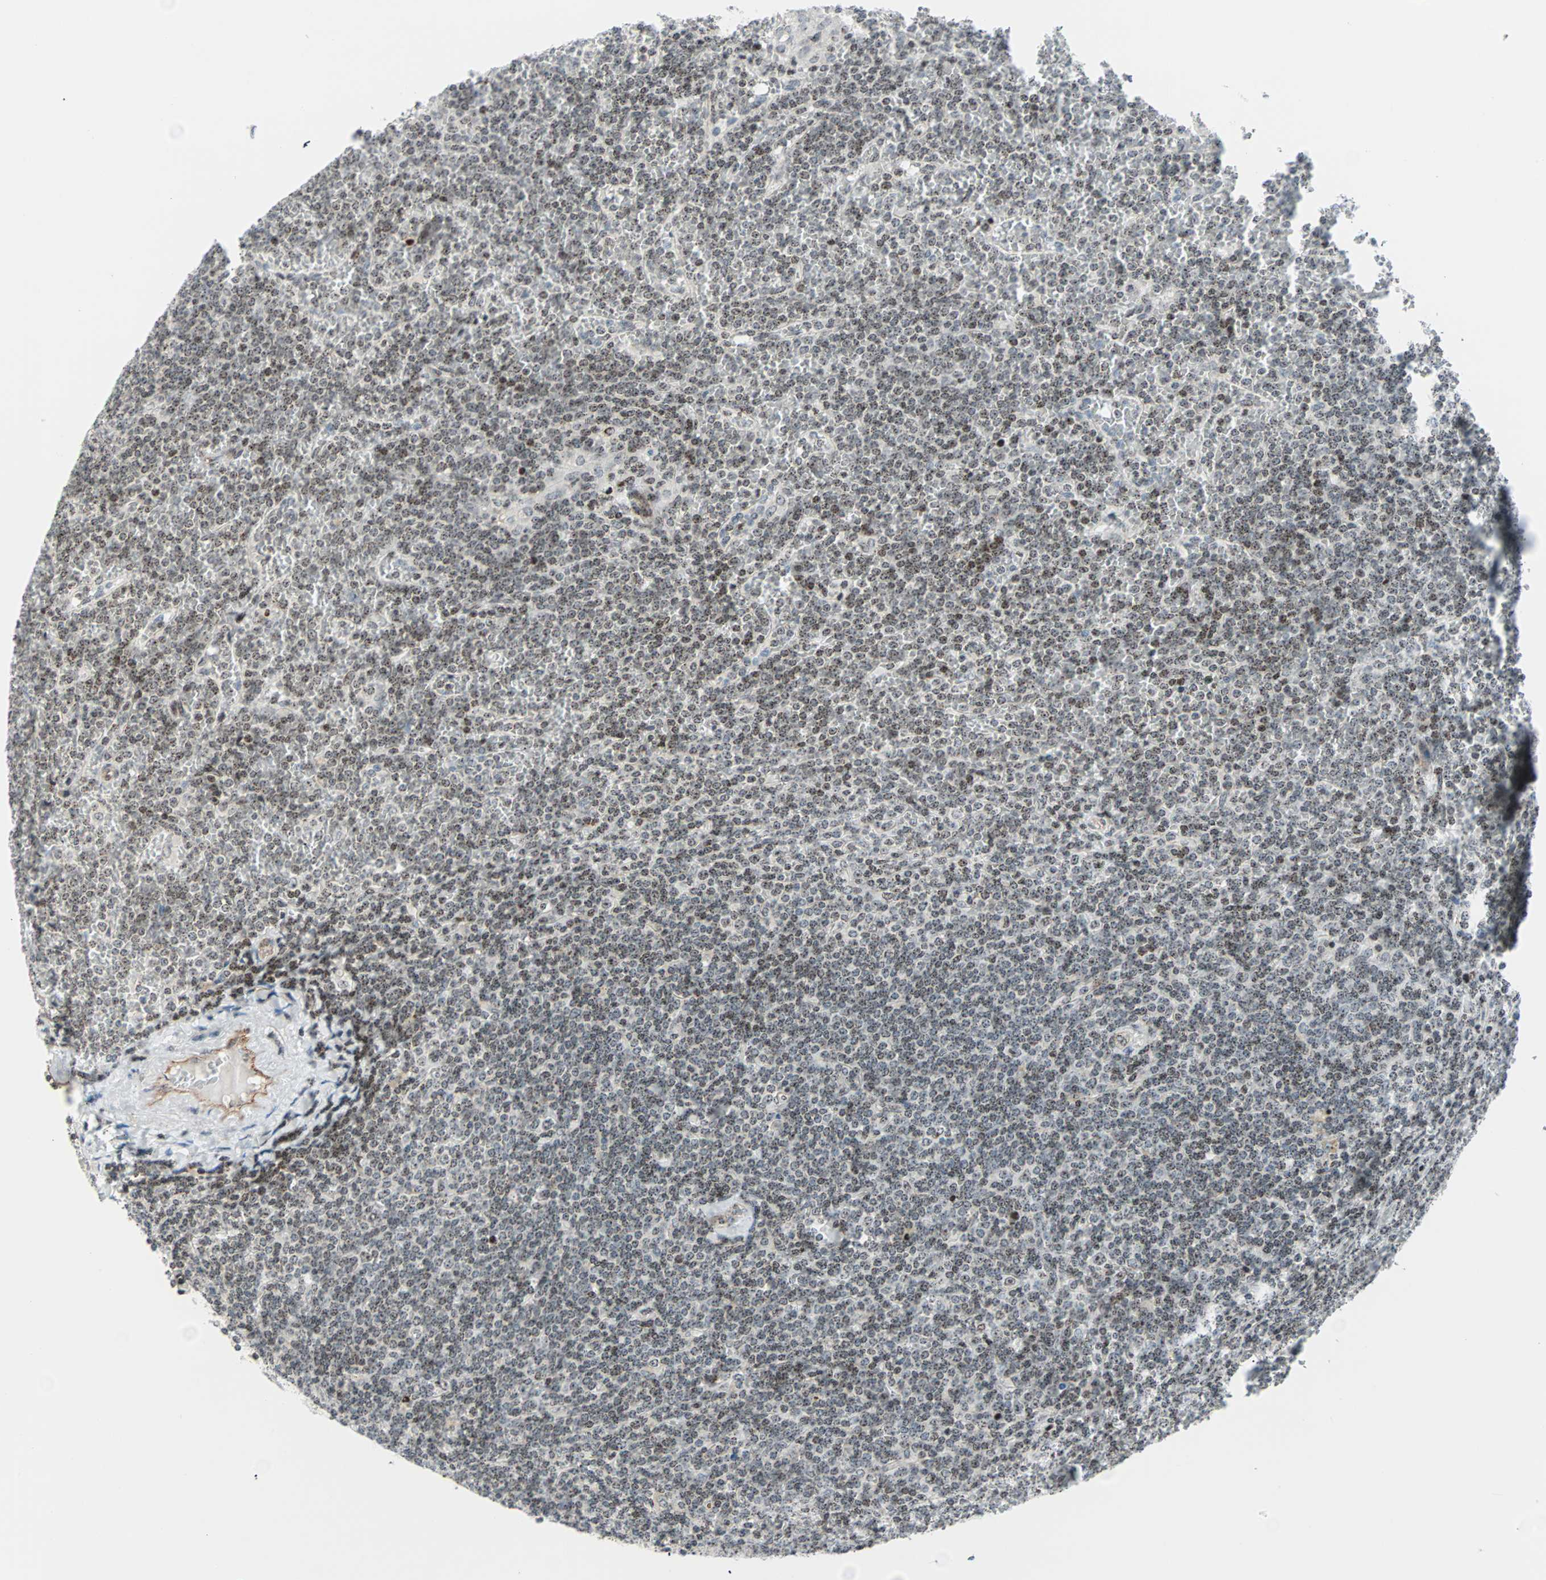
{"staining": {"intensity": "weak", "quantity": ">75%", "location": "nuclear"}, "tissue": "lymphoma", "cell_type": "Tumor cells", "image_type": "cancer", "snomed": [{"axis": "morphology", "description": "Malignant lymphoma, non-Hodgkin's type, Low grade"}, {"axis": "topography", "description": "Spleen"}], "caption": "DAB immunohistochemical staining of lymphoma exhibits weak nuclear protein positivity in approximately >75% of tumor cells.", "gene": "CENPA", "patient": {"sex": "female", "age": 19}}